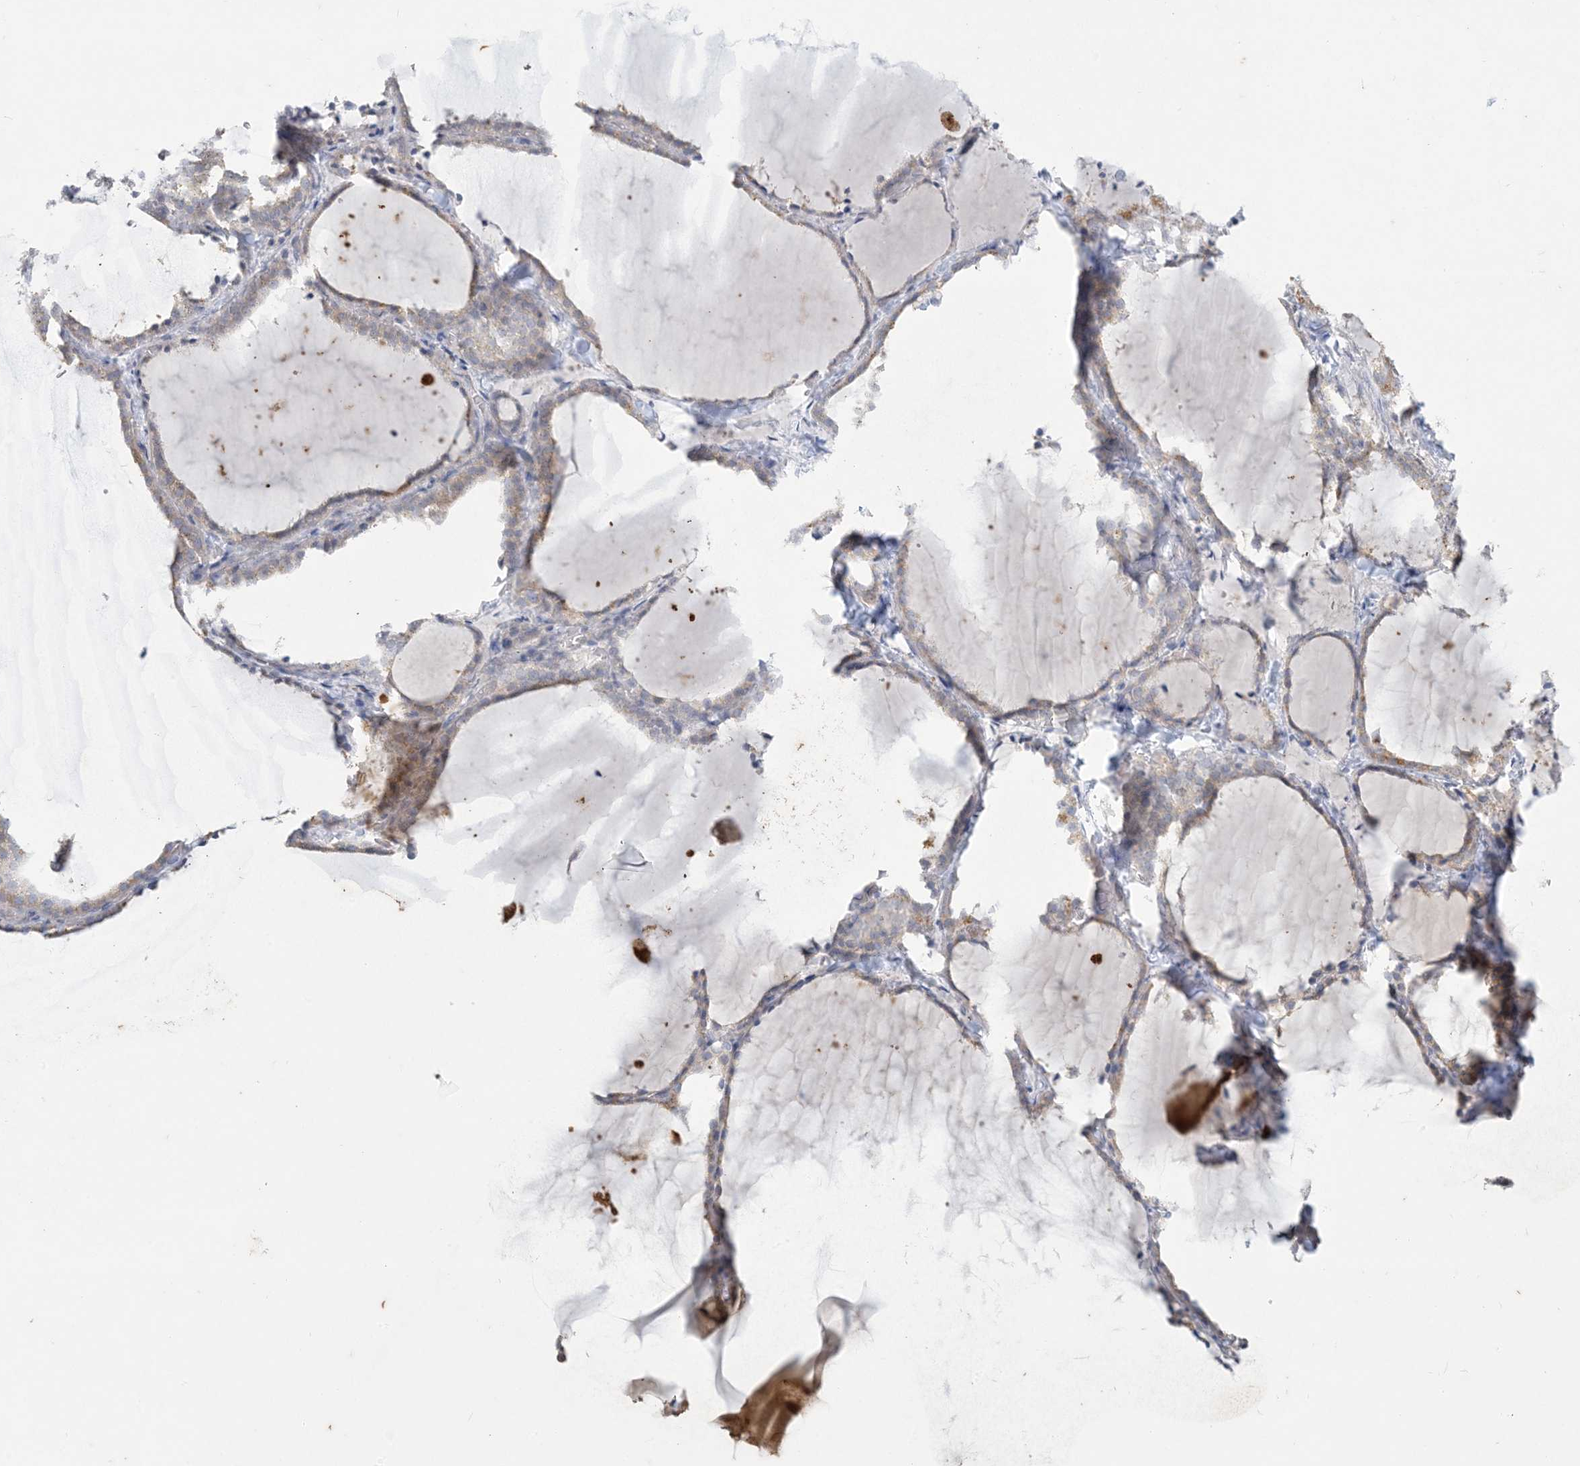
{"staining": {"intensity": "weak", "quantity": "25%-75%", "location": "cytoplasmic/membranous"}, "tissue": "thyroid gland", "cell_type": "Glandular cells", "image_type": "normal", "snomed": [{"axis": "morphology", "description": "Normal tissue, NOS"}, {"axis": "topography", "description": "Thyroid gland"}], "caption": "High-magnification brightfield microscopy of benign thyroid gland stained with DAB (brown) and counterstained with hematoxylin (blue). glandular cells exhibit weak cytoplasmic/membranous expression is seen in about25%-75% of cells.", "gene": "KIF3A", "patient": {"sex": "female", "age": 22}}